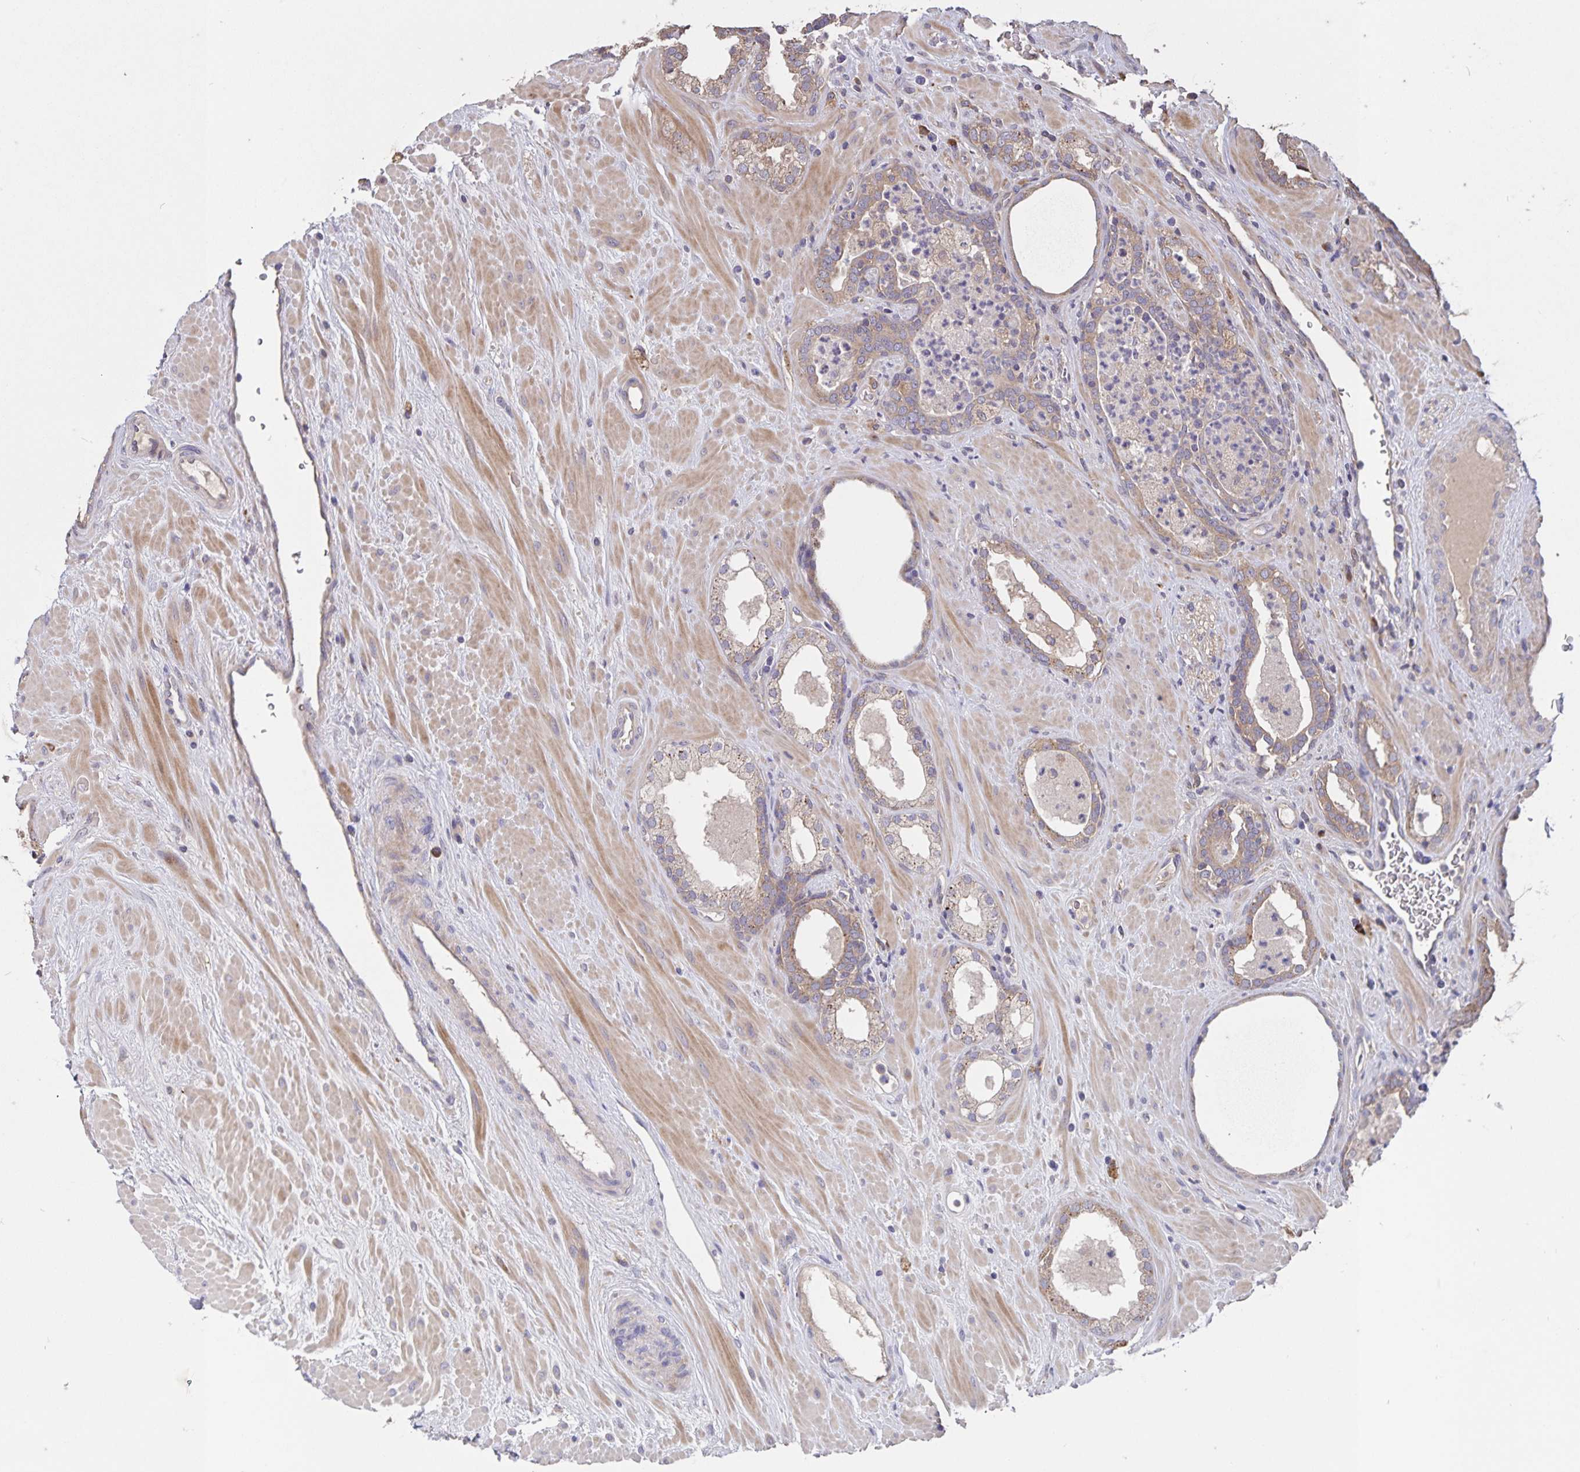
{"staining": {"intensity": "weak", "quantity": ">75%", "location": "cytoplasmic/membranous"}, "tissue": "prostate cancer", "cell_type": "Tumor cells", "image_type": "cancer", "snomed": [{"axis": "morphology", "description": "Adenocarcinoma, Low grade"}, {"axis": "topography", "description": "Prostate"}], "caption": "Tumor cells show weak cytoplasmic/membranous positivity in about >75% of cells in prostate cancer.", "gene": "FBXL16", "patient": {"sex": "male", "age": 62}}